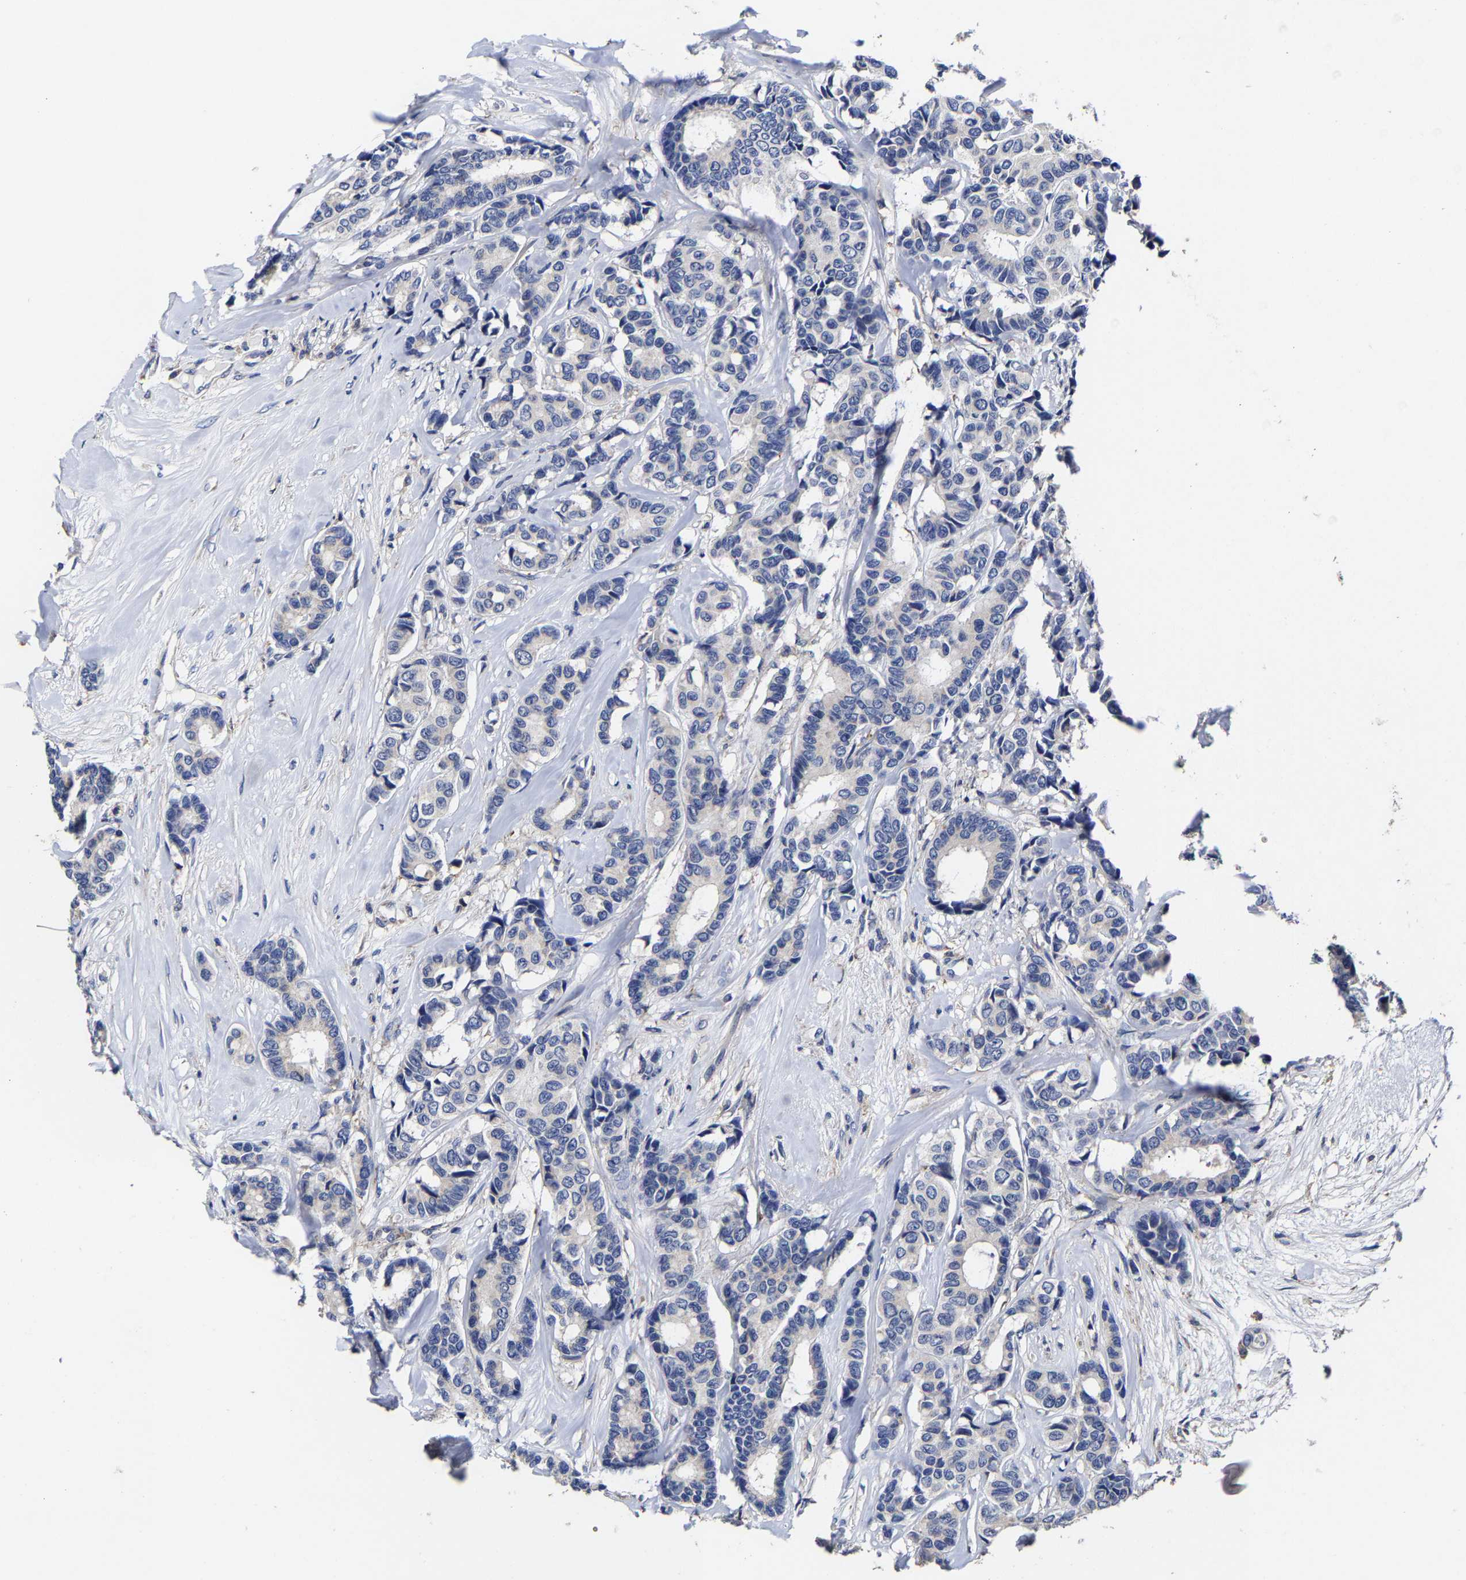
{"staining": {"intensity": "negative", "quantity": "none", "location": "none"}, "tissue": "breast cancer", "cell_type": "Tumor cells", "image_type": "cancer", "snomed": [{"axis": "morphology", "description": "Duct carcinoma"}, {"axis": "topography", "description": "Breast"}], "caption": "Breast cancer (invasive ductal carcinoma) stained for a protein using immunohistochemistry displays no staining tumor cells.", "gene": "AASS", "patient": {"sex": "female", "age": 87}}